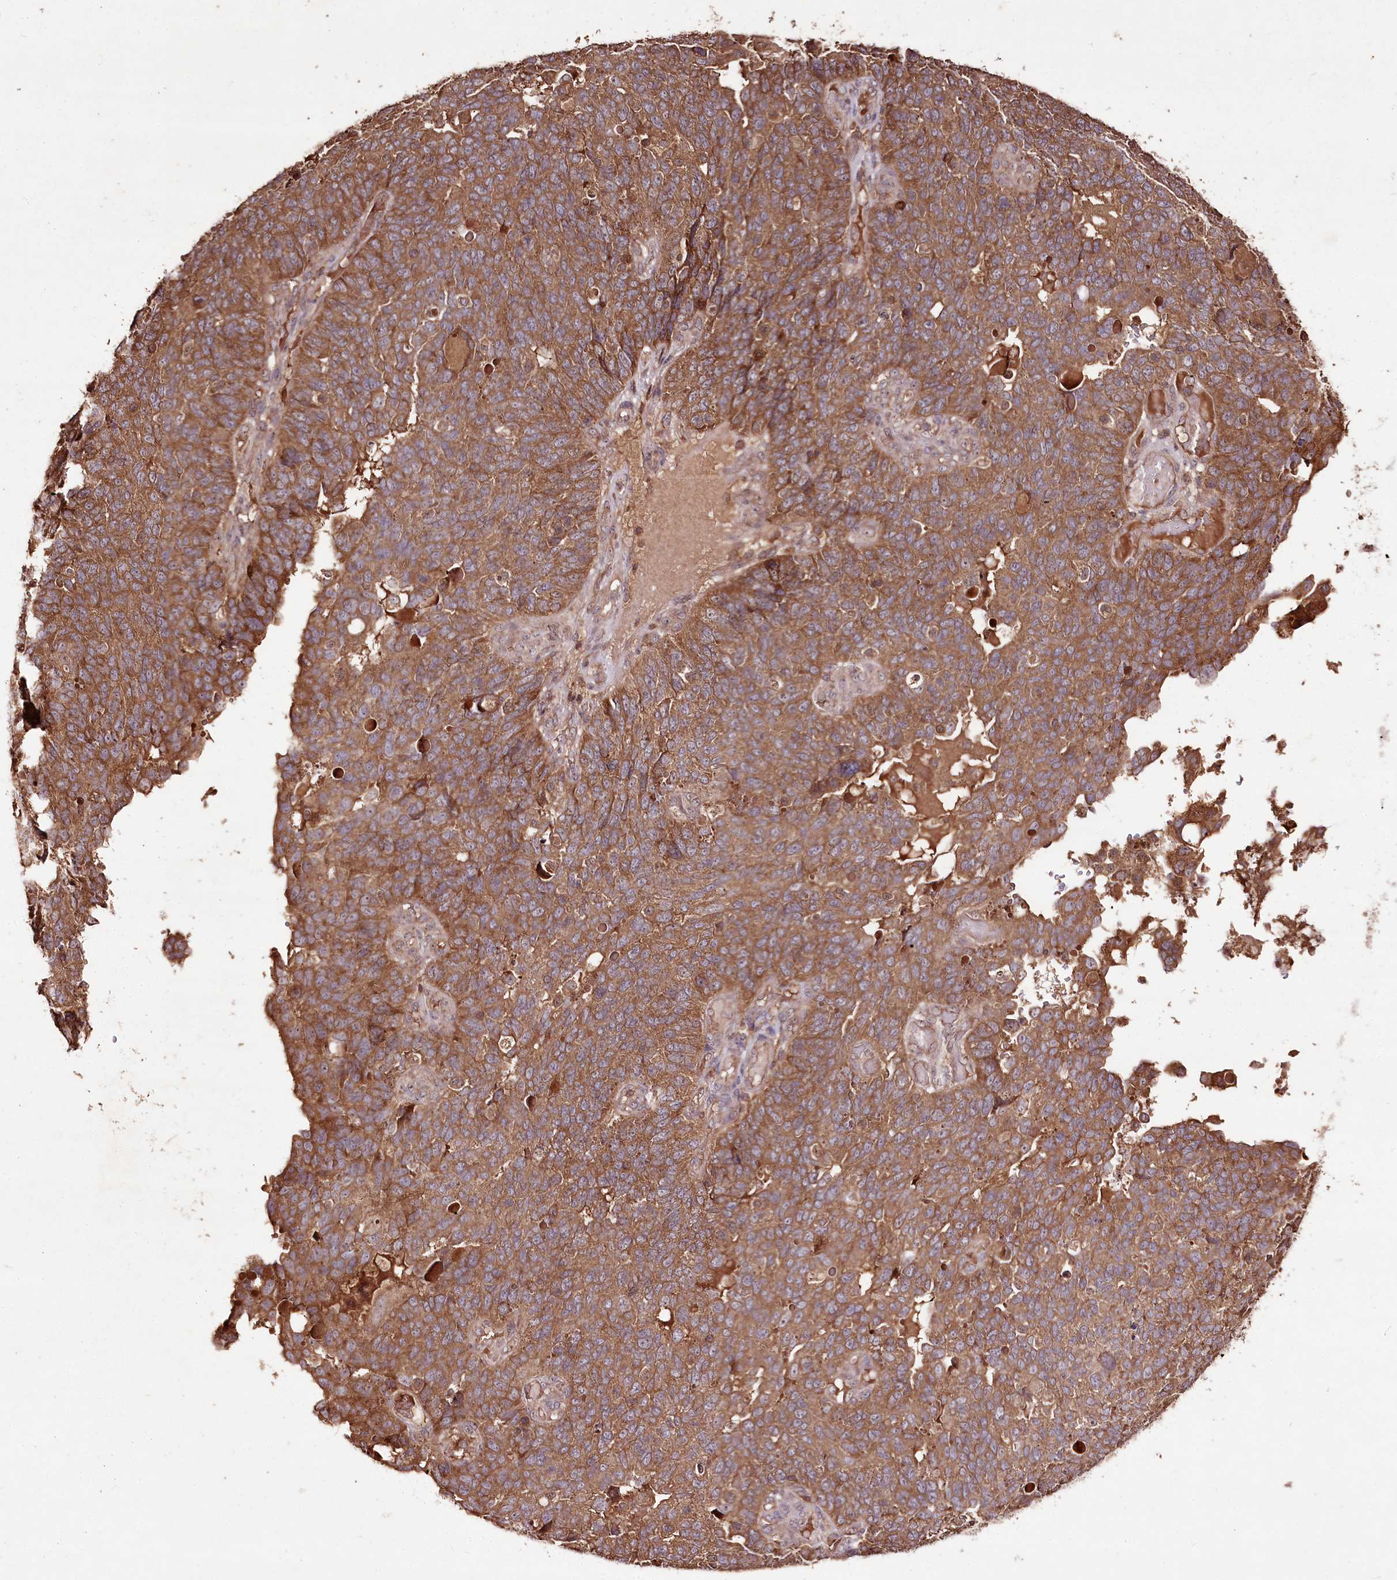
{"staining": {"intensity": "moderate", "quantity": ">75%", "location": "cytoplasmic/membranous"}, "tissue": "endometrial cancer", "cell_type": "Tumor cells", "image_type": "cancer", "snomed": [{"axis": "morphology", "description": "Adenocarcinoma, NOS"}, {"axis": "topography", "description": "Endometrium"}], "caption": "Immunohistochemical staining of endometrial cancer shows medium levels of moderate cytoplasmic/membranous staining in approximately >75% of tumor cells.", "gene": "FAM53B", "patient": {"sex": "female", "age": 66}}